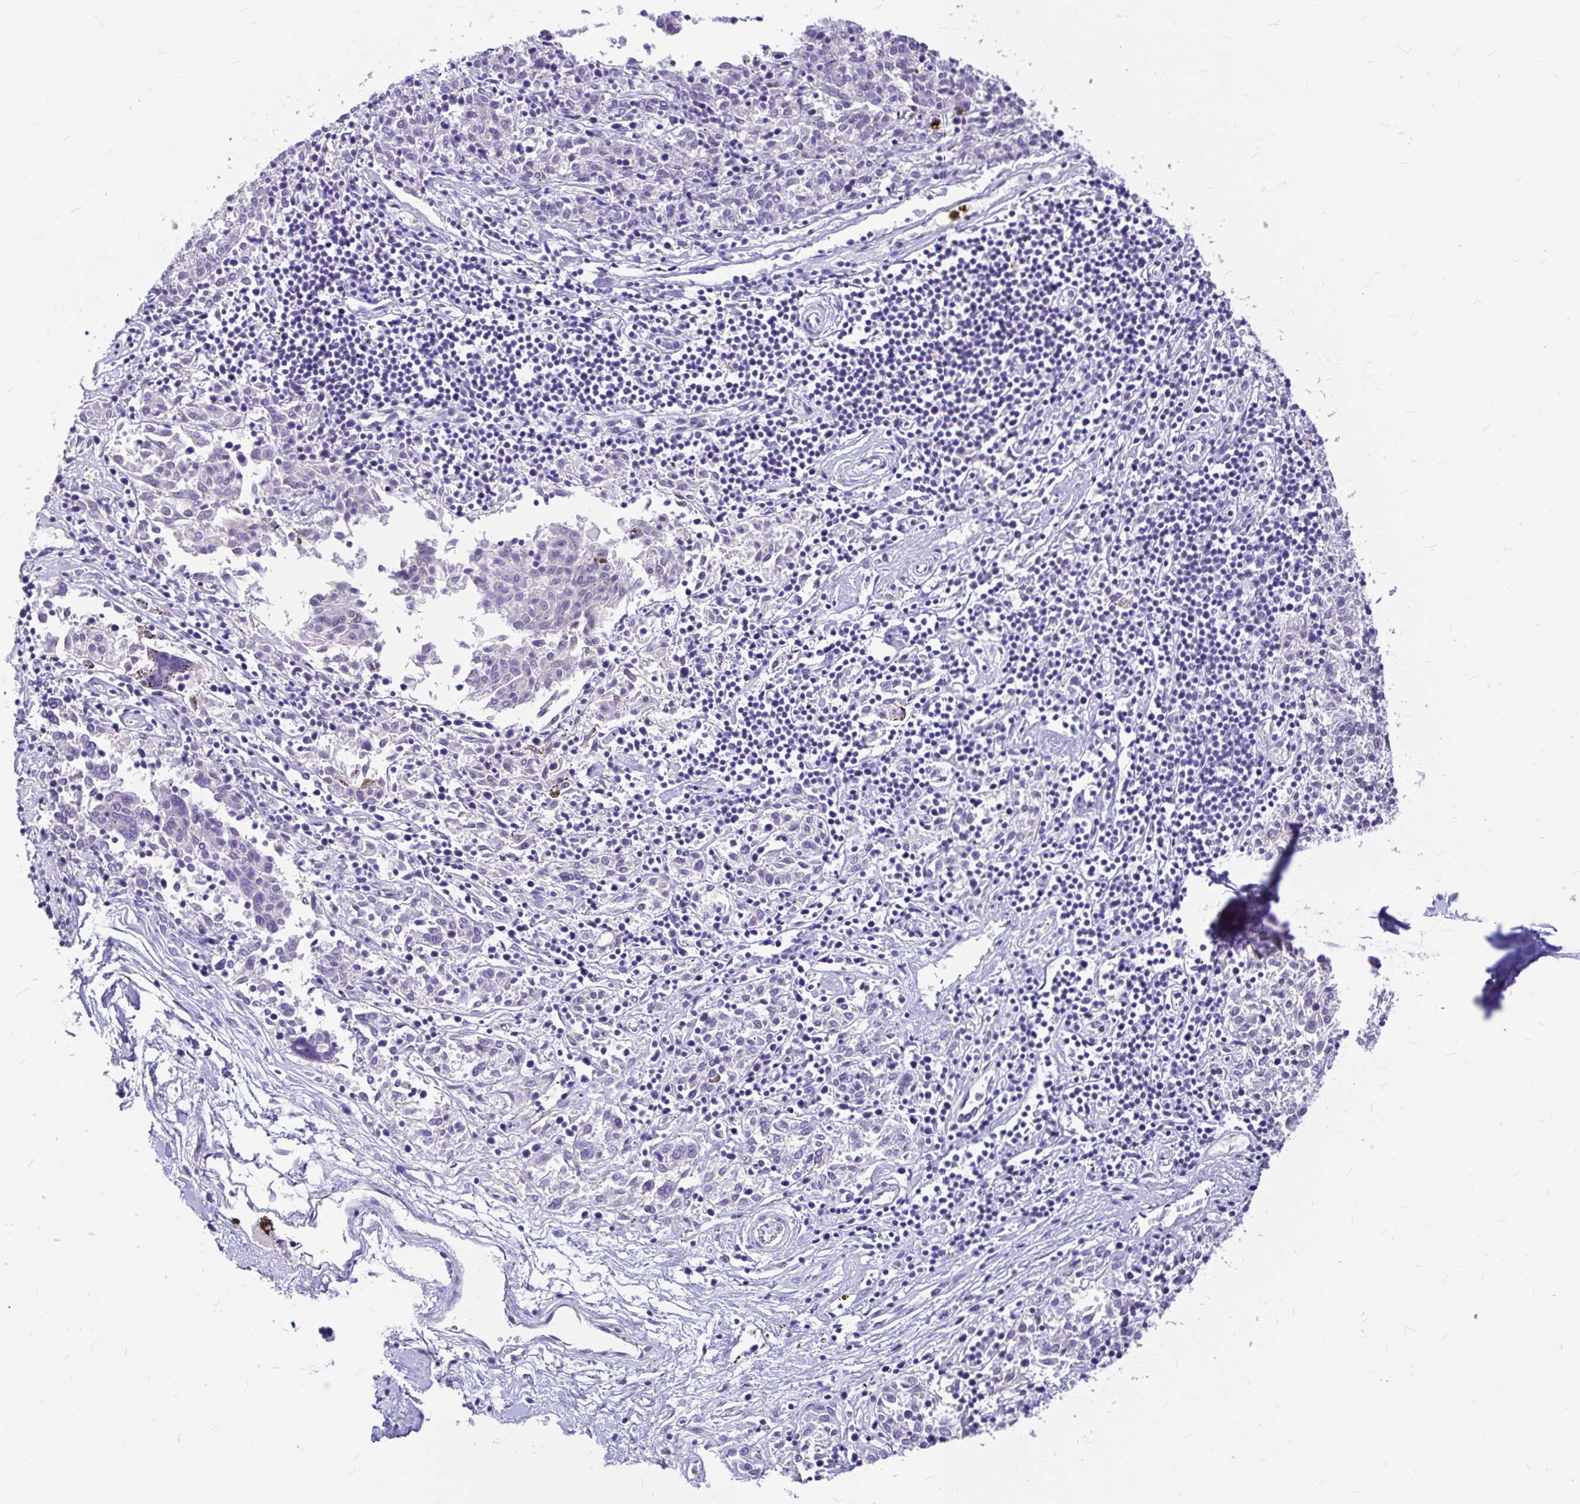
{"staining": {"intensity": "negative", "quantity": "none", "location": "none"}, "tissue": "melanoma", "cell_type": "Tumor cells", "image_type": "cancer", "snomed": [{"axis": "morphology", "description": "Malignant melanoma, NOS"}, {"axis": "topography", "description": "Skin"}], "caption": "Human melanoma stained for a protein using immunohistochemistry (IHC) shows no staining in tumor cells.", "gene": "CLEC1B", "patient": {"sex": "female", "age": 72}}